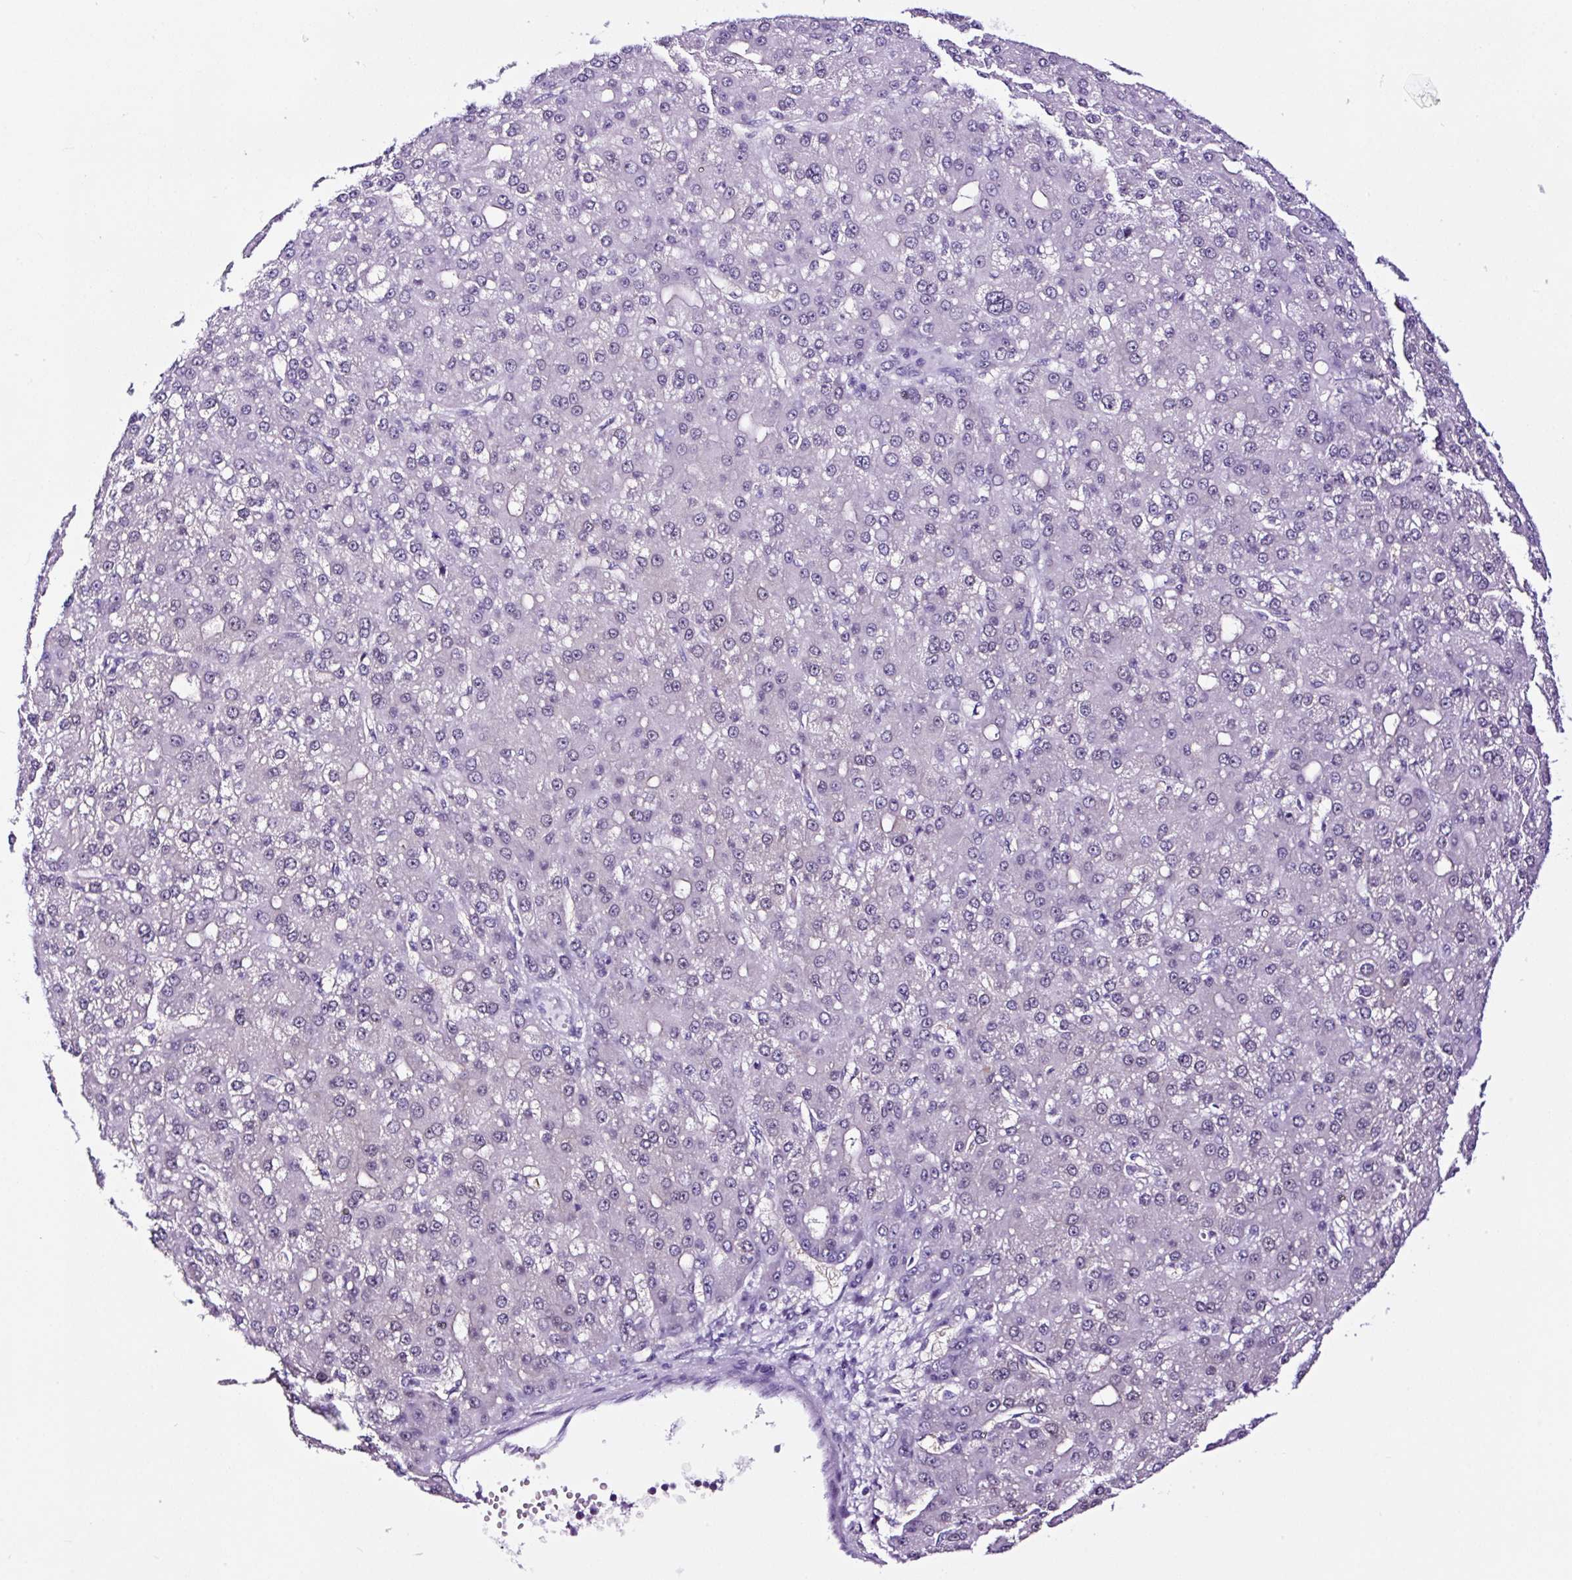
{"staining": {"intensity": "negative", "quantity": "none", "location": "none"}, "tissue": "liver cancer", "cell_type": "Tumor cells", "image_type": "cancer", "snomed": [{"axis": "morphology", "description": "Carcinoma, Hepatocellular, NOS"}, {"axis": "topography", "description": "Liver"}], "caption": "DAB (3,3'-diaminobenzidine) immunohistochemical staining of human hepatocellular carcinoma (liver) exhibits no significant positivity in tumor cells.", "gene": "TAFA3", "patient": {"sex": "male", "age": 67}}